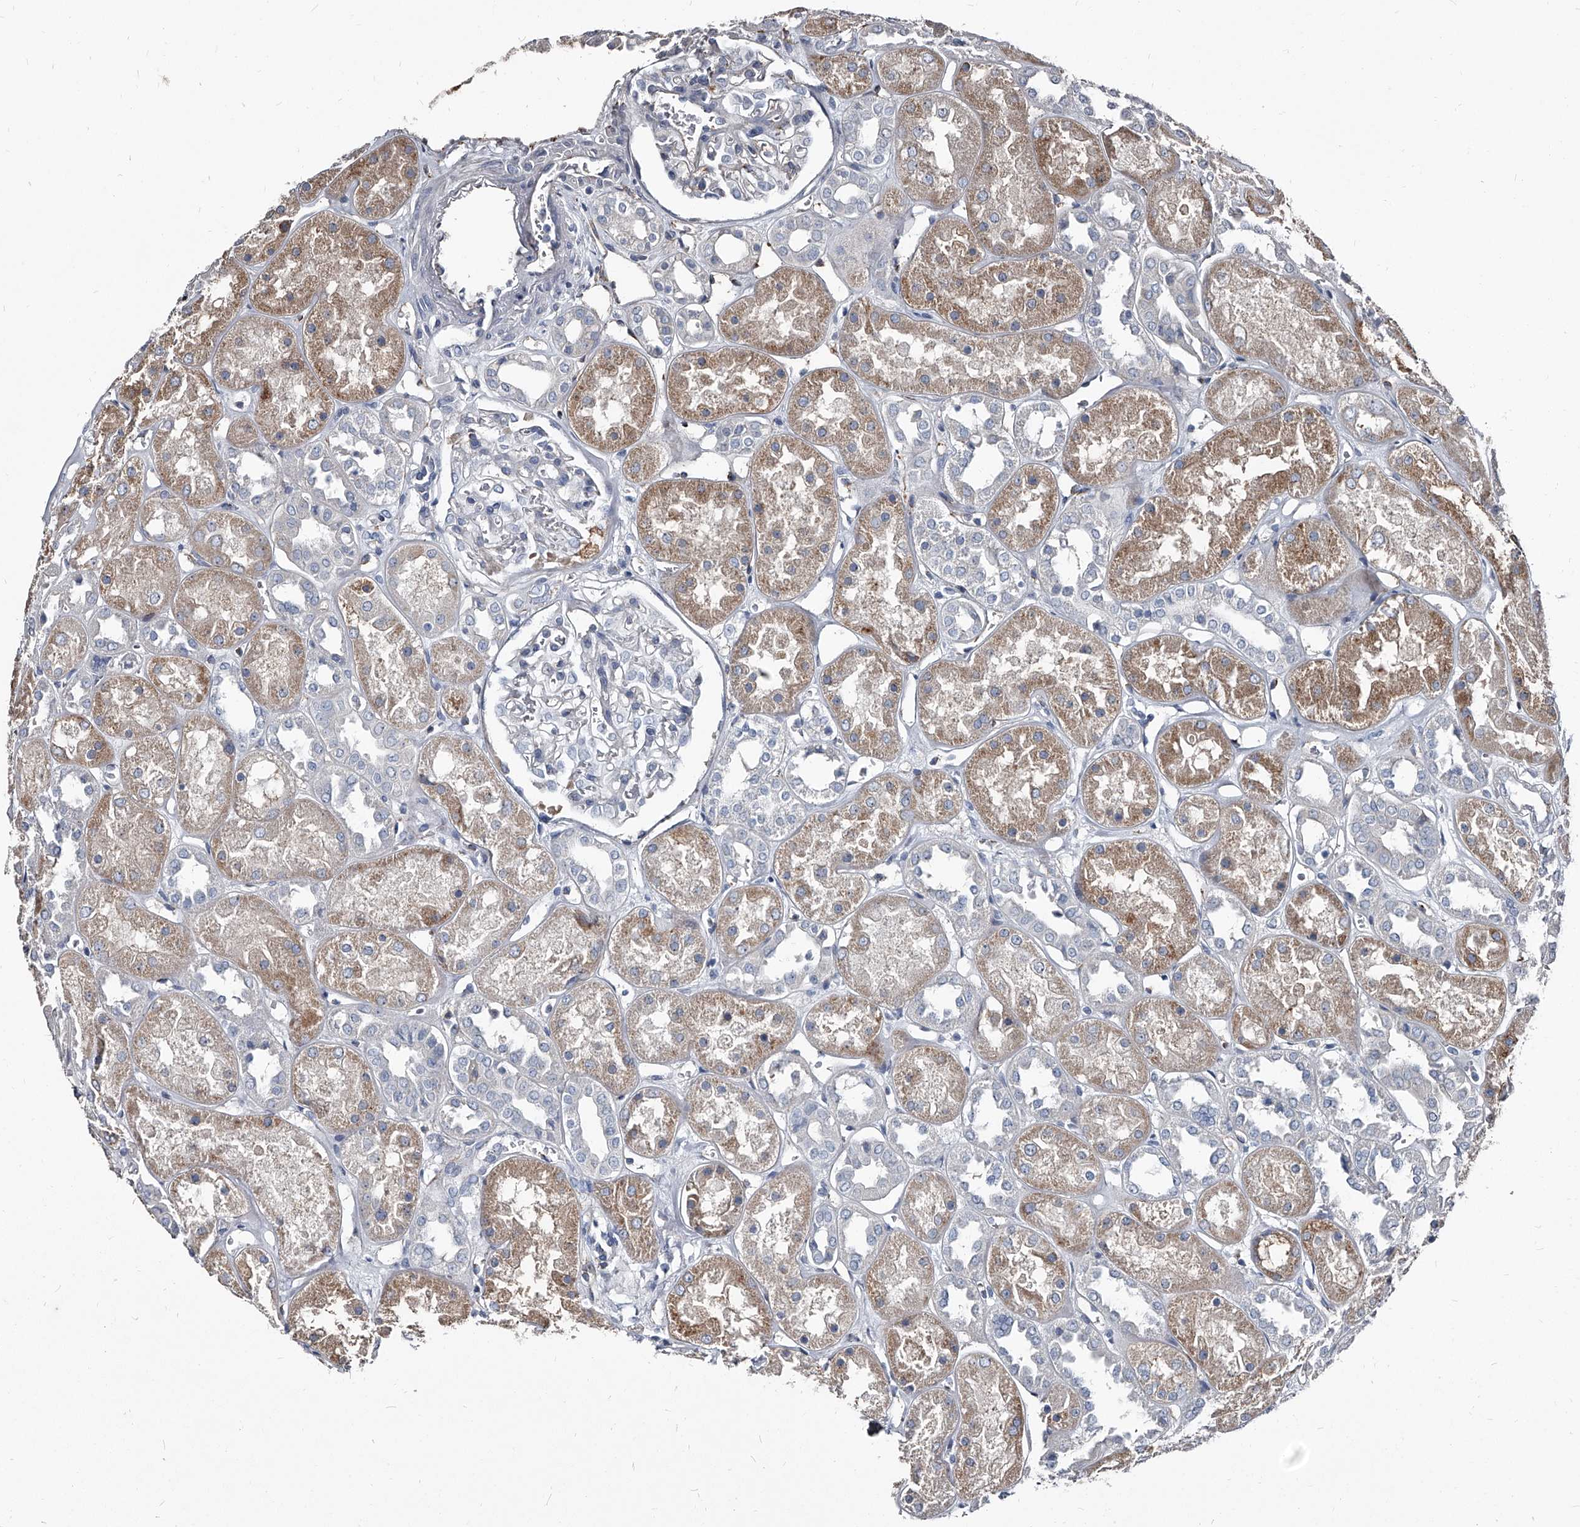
{"staining": {"intensity": "negative", "quantity": "none", "location": "none"}, "tissue": "kidney", "cell_type": "Cells in glomeruli", "image_type": "normal", "snomed": [{"axis": "morphology", "description": "Normal tissue, NOS"}, {"axis": "topography", "description": "Kidney"}], "caption": "This is a micrograph of immunohistochemistry staining of unremarkable kidney, which shows no positivity in cells in glomeruli.", "gene": "PGLYRP3", "patient": {"sex": "male", "age": 70}}